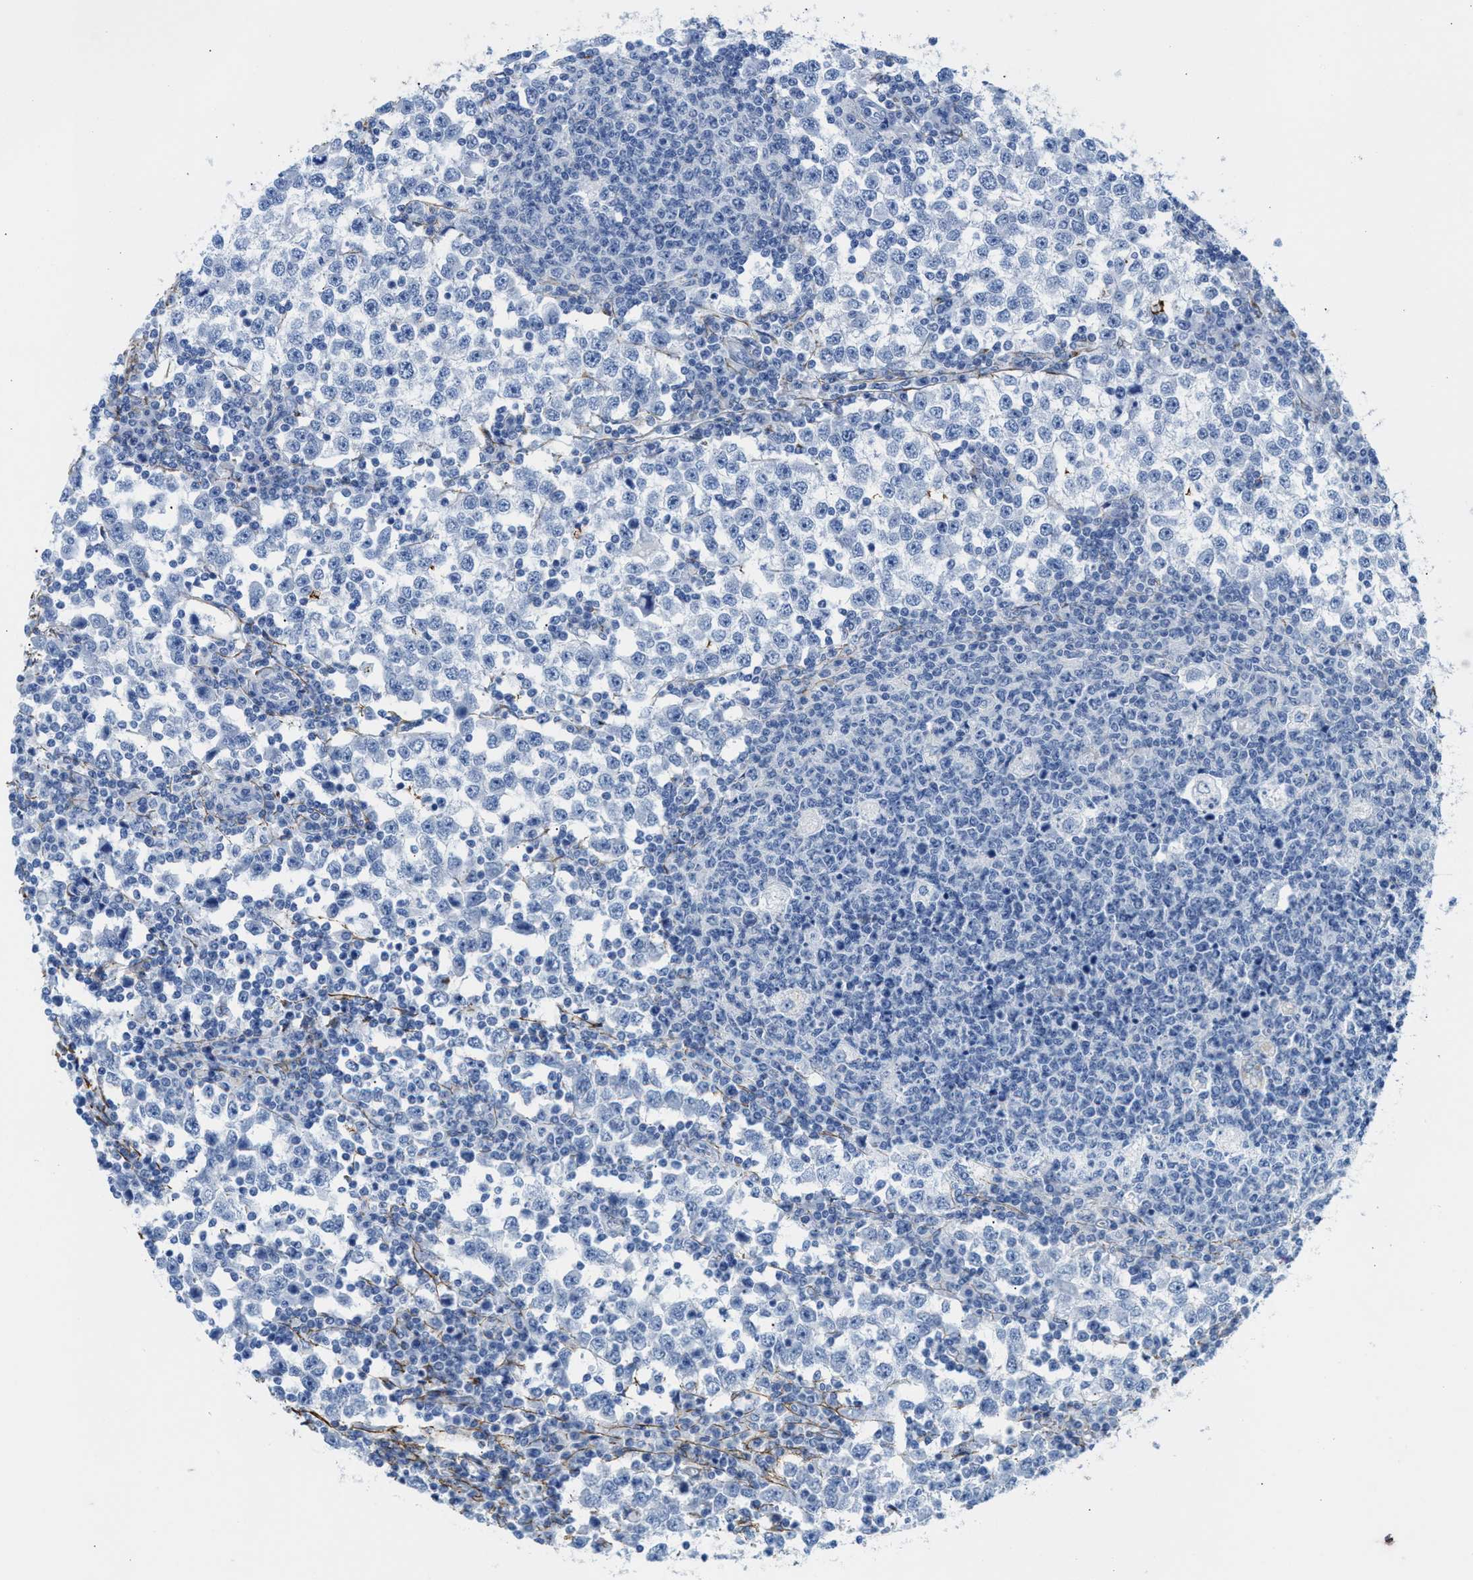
{"staining": {"intensity": "negative", "quantity": "none", "location": "none"}, "tissue": "testis cancer", "cell_type": "Tumor cells", "image_type": "cancer", "snomed": [{"axis": "morphology", "description": "Seminoma, NOS"}, {"axis": "topography", "description": "Testis"}], "caption": "Tumor cells show no significant protein staining in testis cancer (seminoma). (DAB immunohistochemistry (IHC) with hematoxylin counter stain).", "gene": "TNR", "patient": {"sex": "male", "age": 65}}